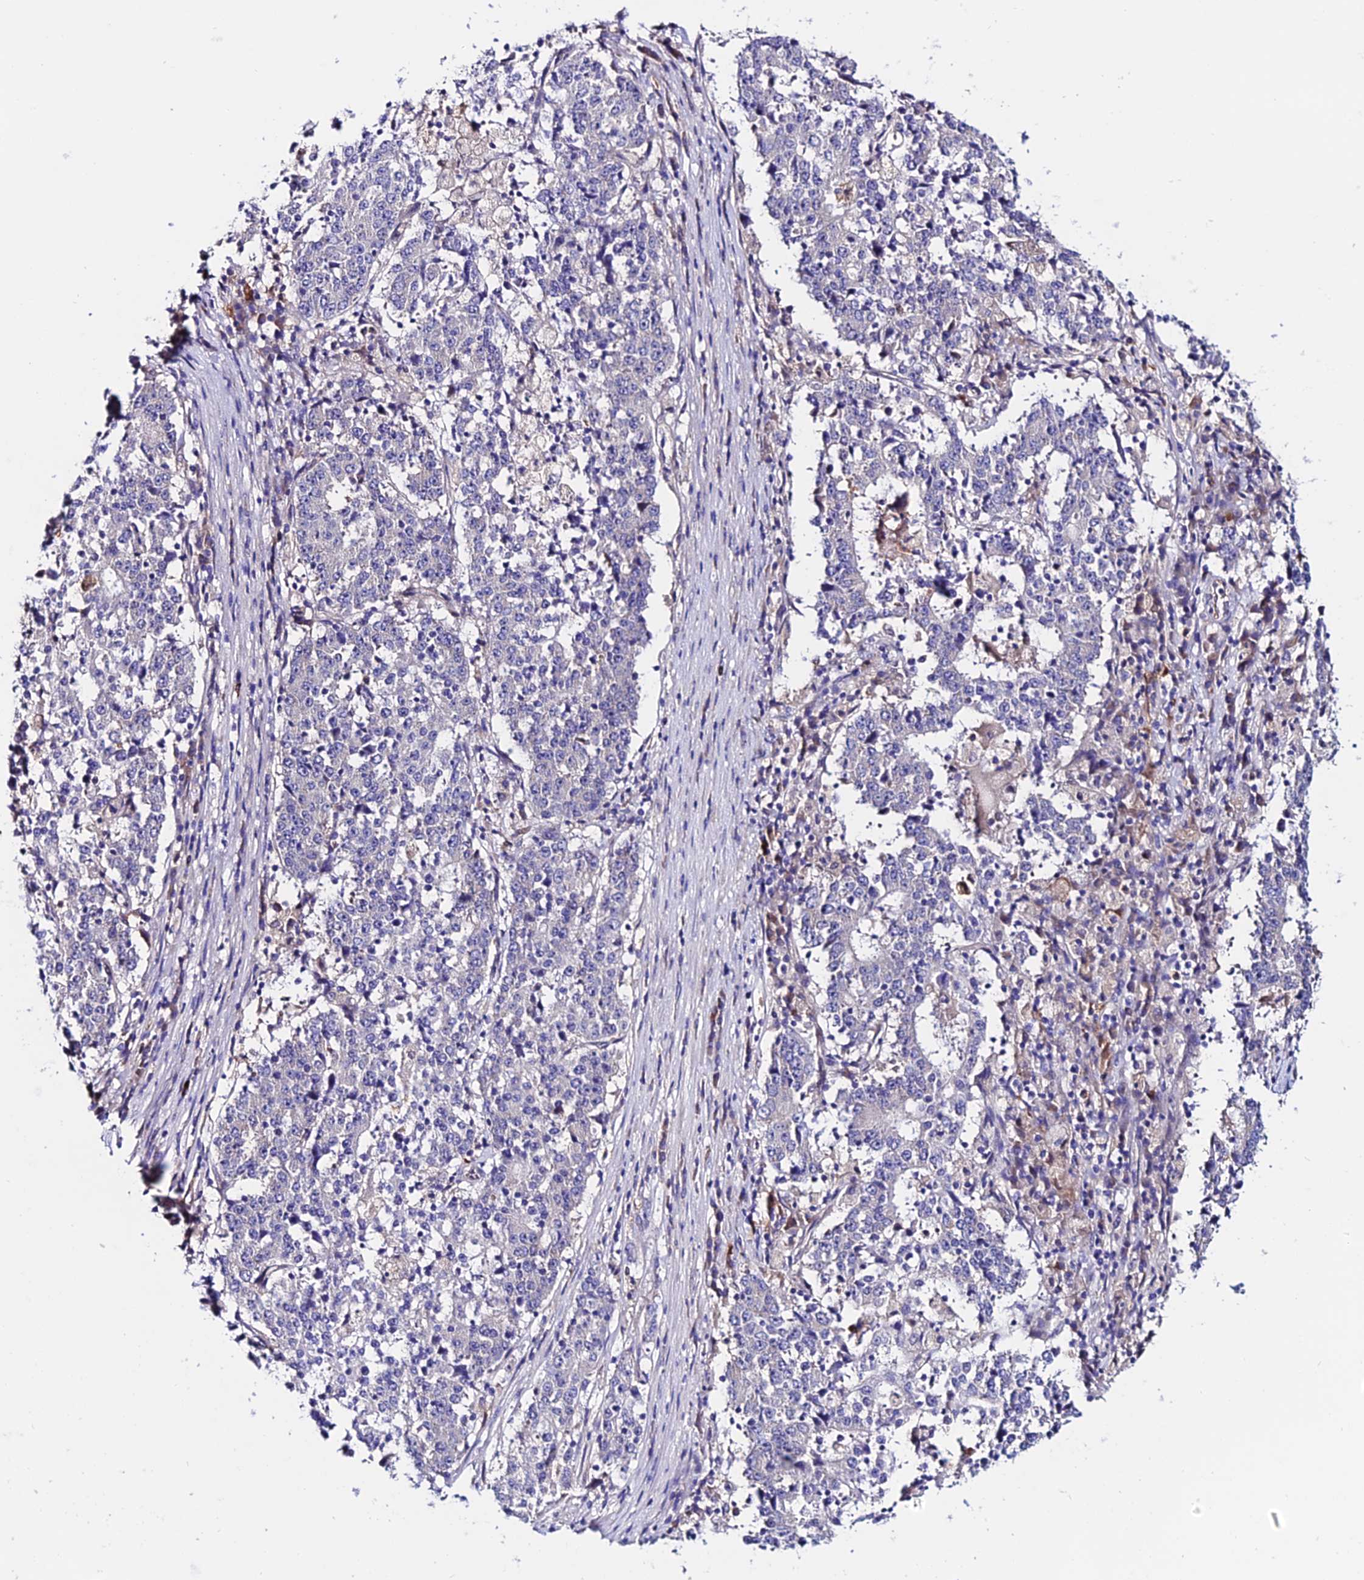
{"staining": {"intensity": "negative", "quantity": "none", "location": "none"}, "tissue": "stomach cancer", "cell_type": "Tumor cells", "image_type": "cancer", "snomed": [{"axis": "morphology", "description": "Adenocarcinoma, NOS"}, {"axis": "topography", "description": "Stomach"}], "caption": "Immunohistochemistry (IHC) of stomach cancer demonstrates no positivity in tumor cells.", "gene": "FZD8", "patient": {"sex": "male", "age": 59}}